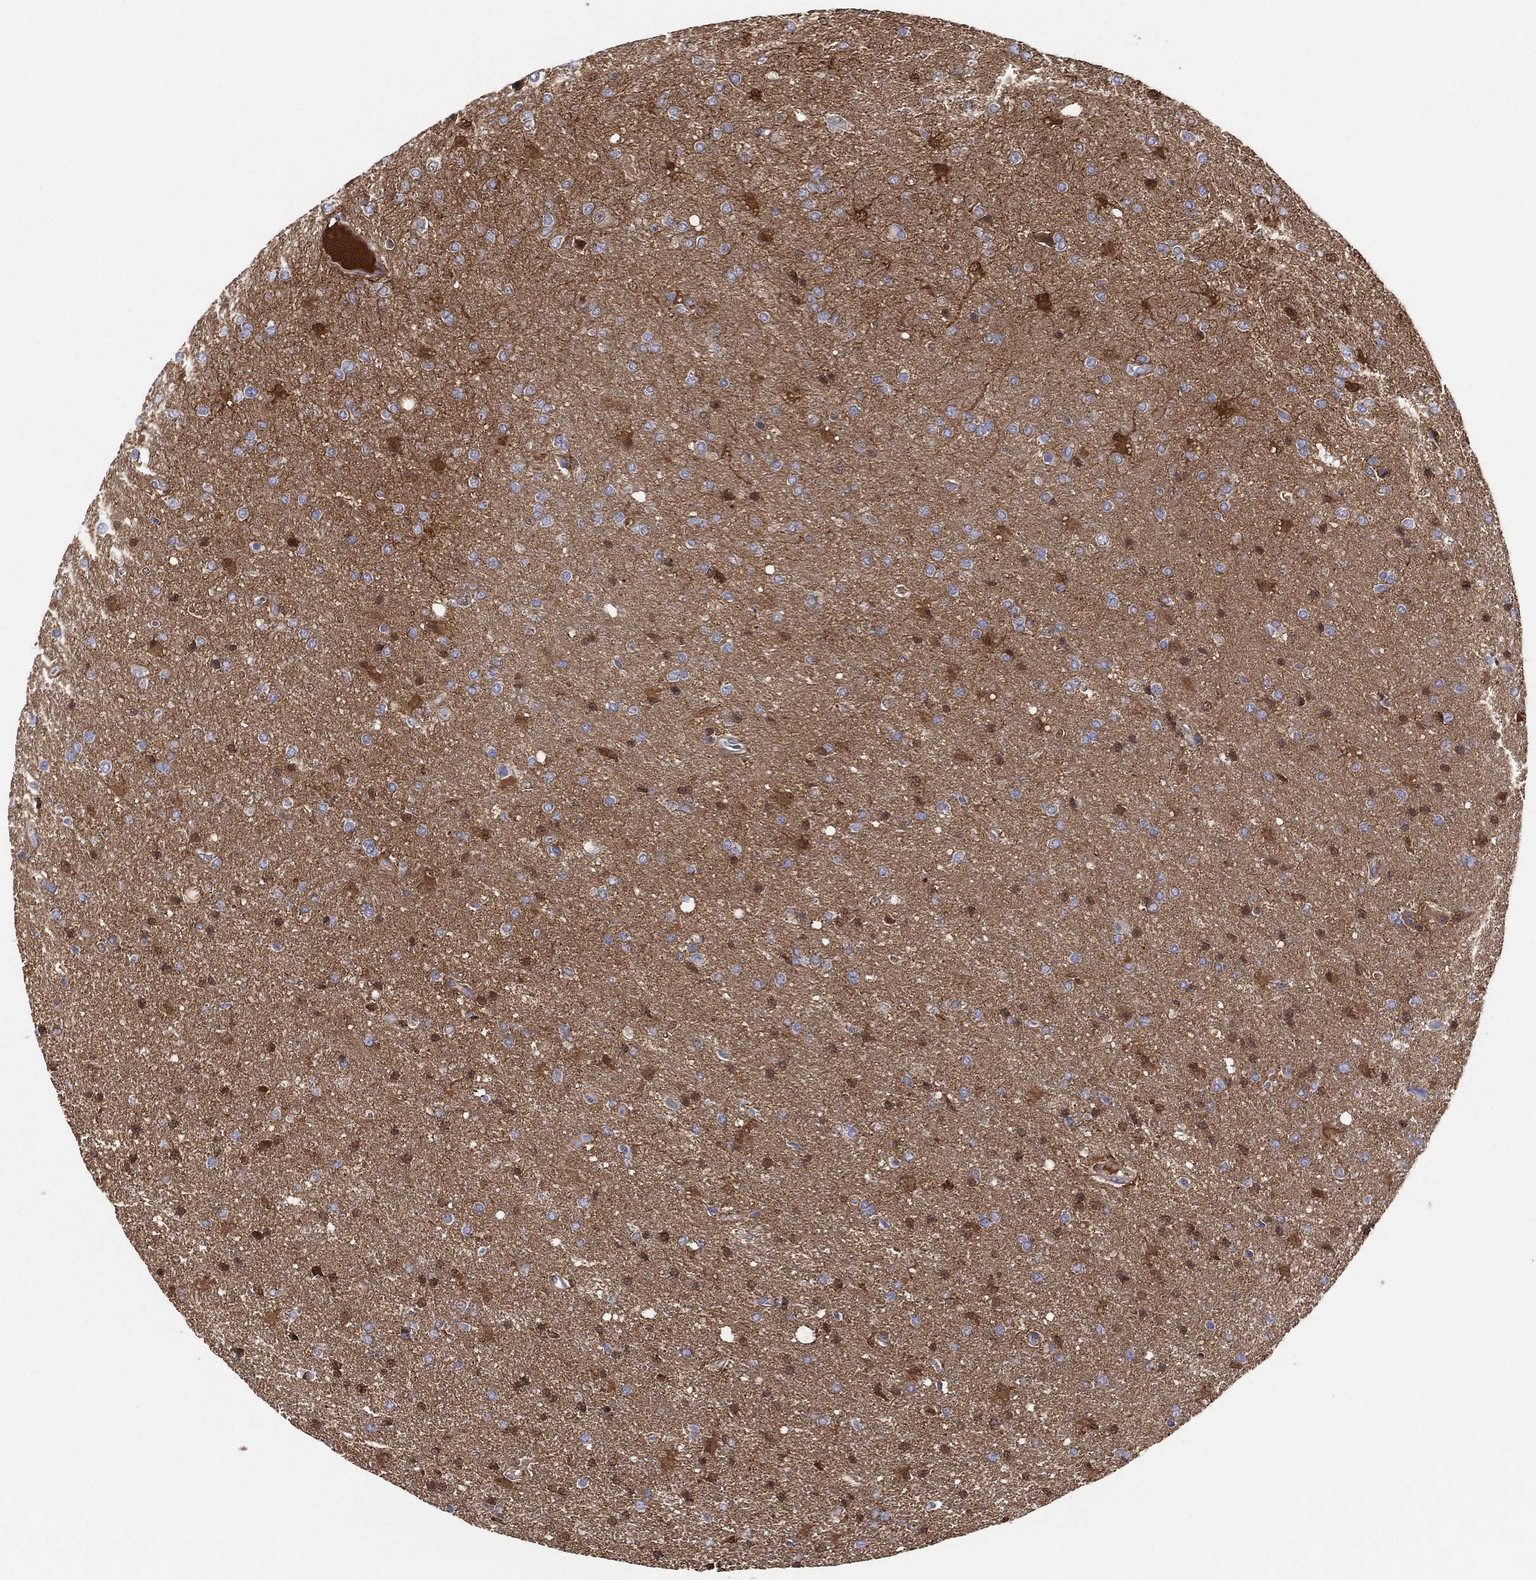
{"staining": {"intensity": "weak", "quantity": "<25%", "location": "nuclear"}, "tissue": "glioma", "cell_type": "Tumor cells", "image_type": "cancer", "snomed": [{"axis": "morphology", "description": "Glioma, malignant, High grade"}, {"axis": "topography", "description": "Cerebral cortex"}], "caption": "IHC histopathology image of human malignant glioma (high-grade) stained for a protein (brown), which displays no staining in tumor cells.", "gene": "DDAH1", "patient": {"sex": "male", "age": 70}}